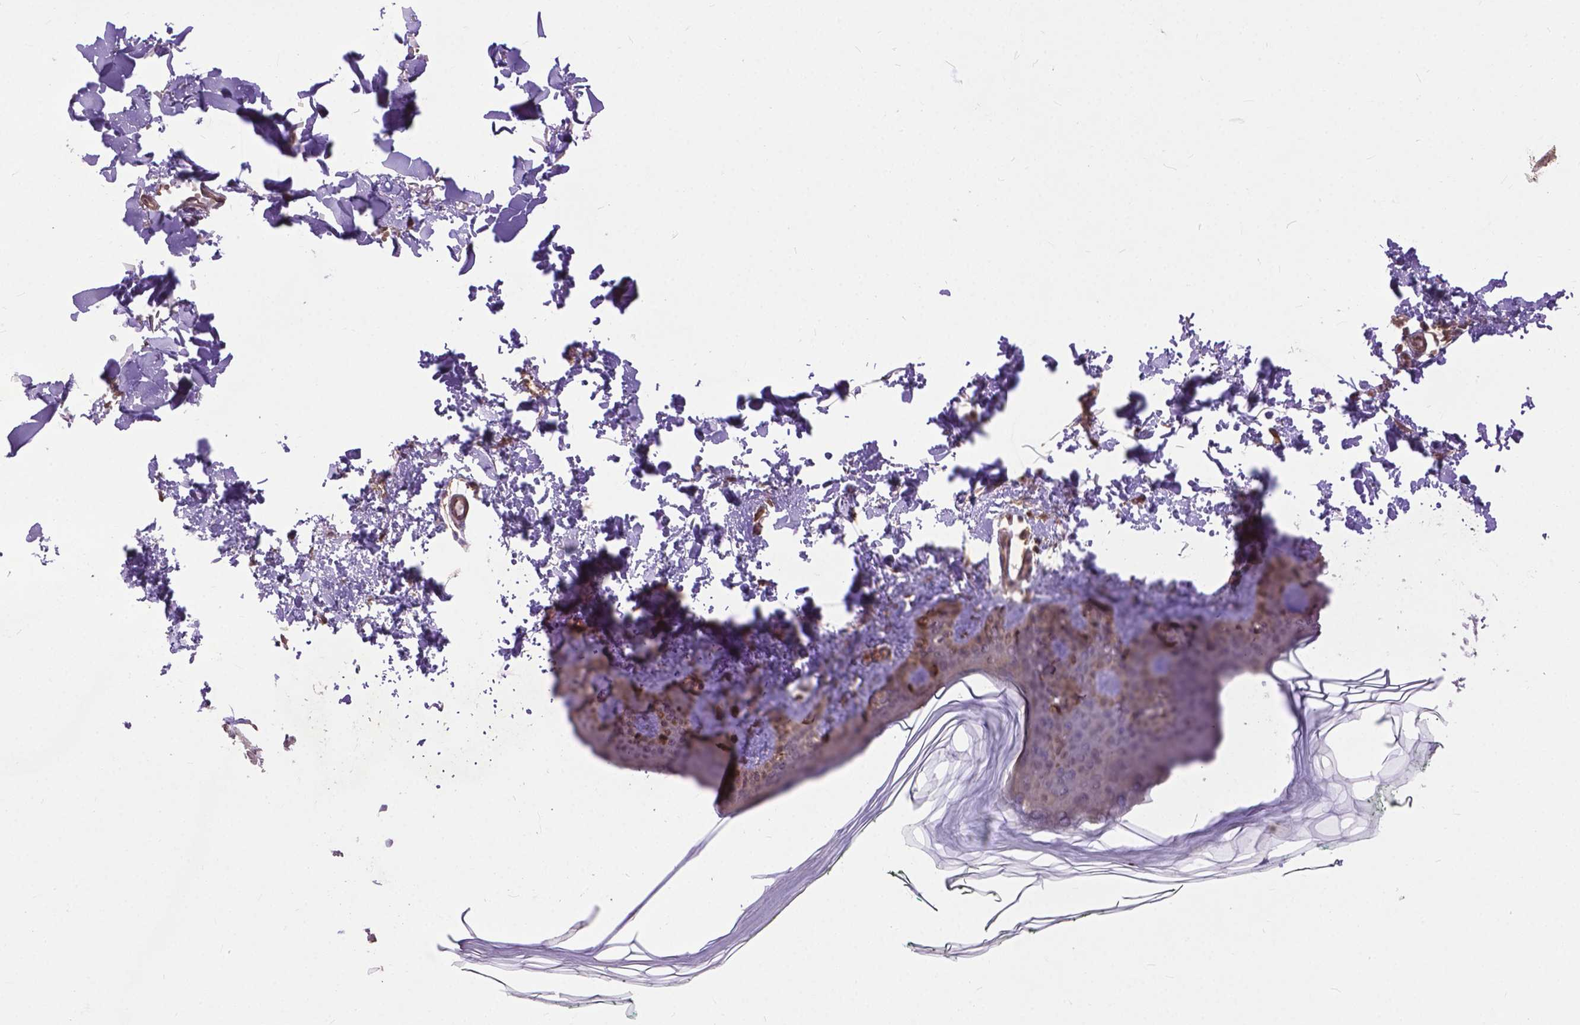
{"staining": {"intensity": "moderate", "quantity": ">75%", "location": "cytoplasmic/membranous"}, "tissue": "skin", "cell_type": "Fibroblasts", "image_type": "normal", "snomed": [{"axis": "morphology", "description": "Normal tissue, NOS"}, {"axis": "topography", "description": "Skin"}, {"axis": "topography", "description": "Peripheral nerve tissue"}], "caption": "Immunohistochemical staining of unremarkable skin shows medium levels of moderate cytoplasmic/membranous expression in approximately >75% of fibroblasts.", "gene": "ZNF616", "patient": {"sex": "female", "age": 45}}